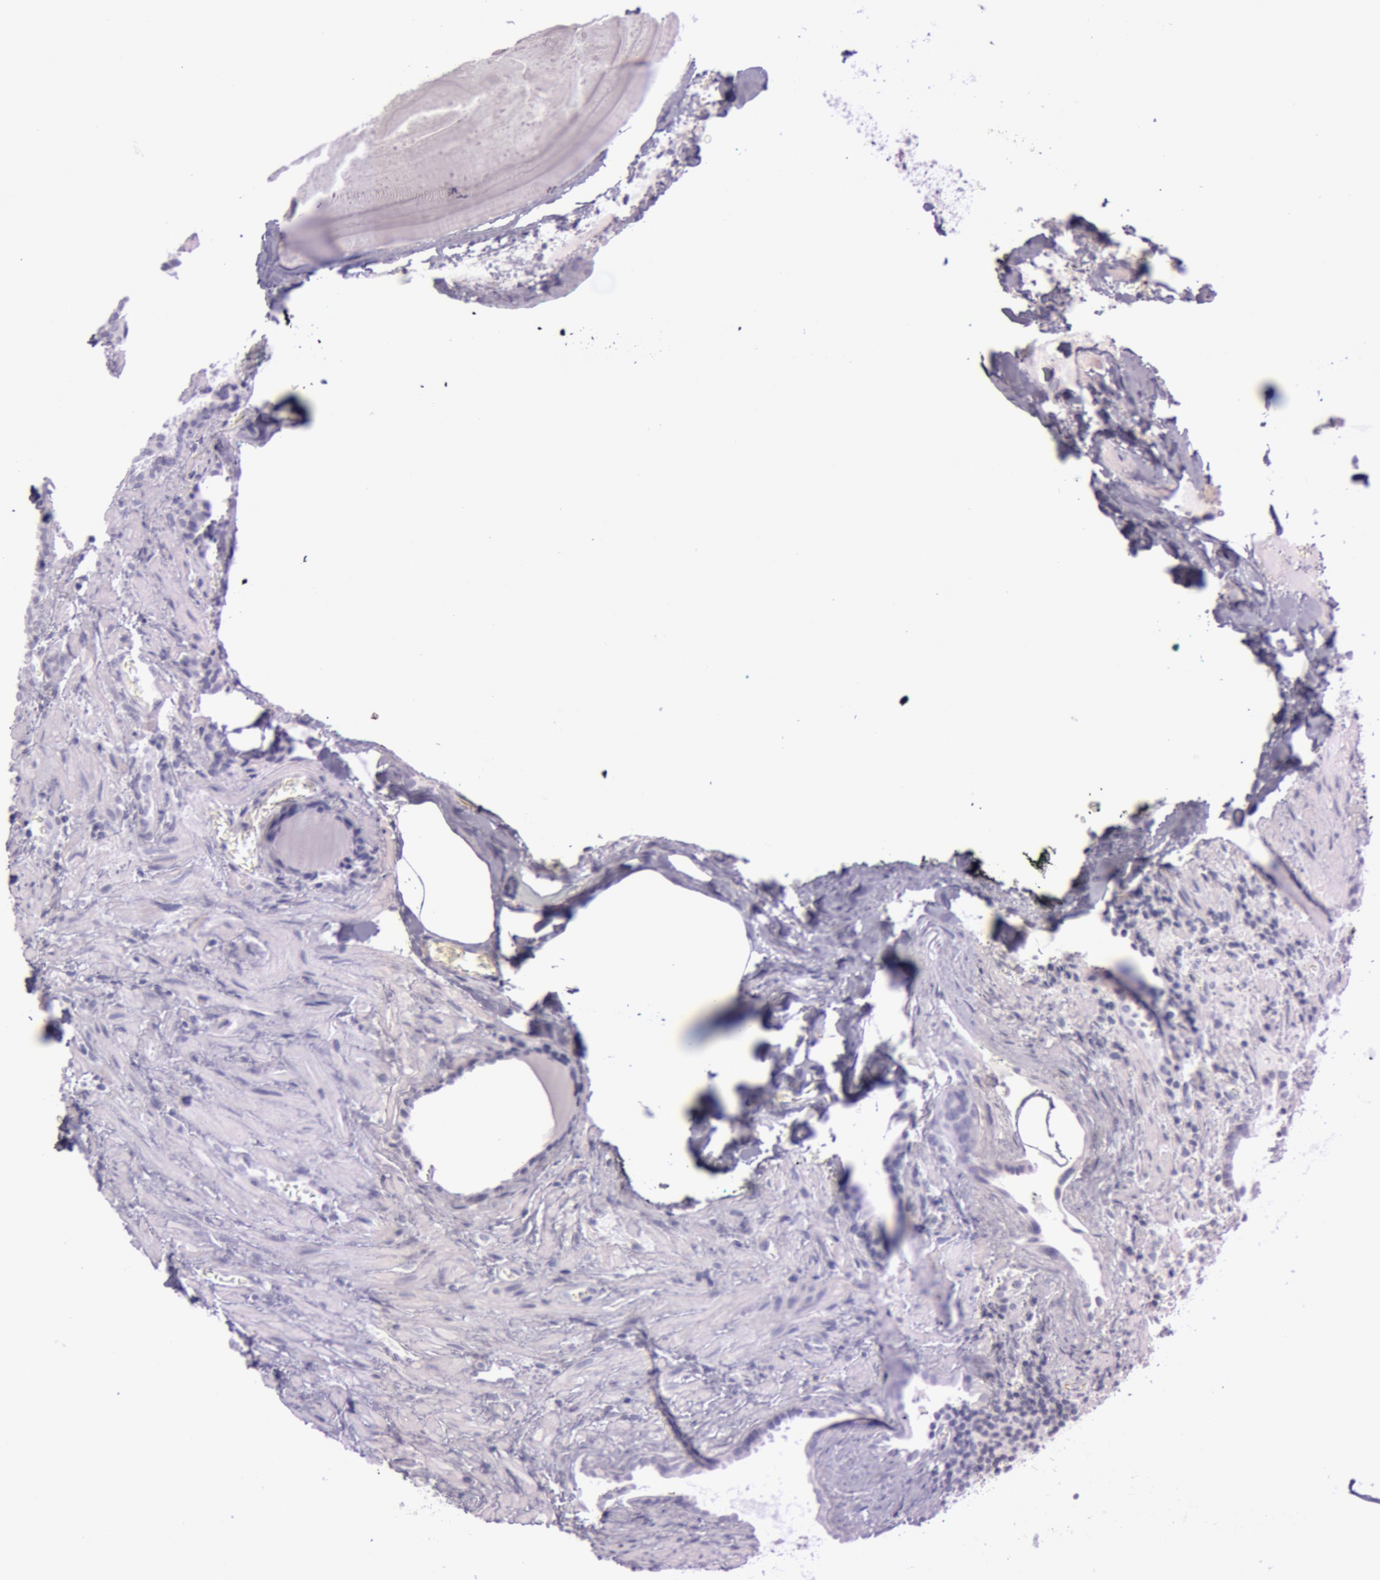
{"staining": {"intensity": "negative", "quantity": "none", "location": "none"}, "tissue": "prostate cancer", "cell_type": "Tumor cells", "image_type": "cancer", "snomed": [{"axis": "morphology", "description": "Adenocarcinoma, Medium grade"}, {"axis": "topography", "description": "Prostate"}], "caption": "A histopathology image of human adenocarcinoma (medium-grade) (prostate) is negative for staining in tumor cells.", "gene": "S100A7", "patient": {"sex": "male", "age": 64}}